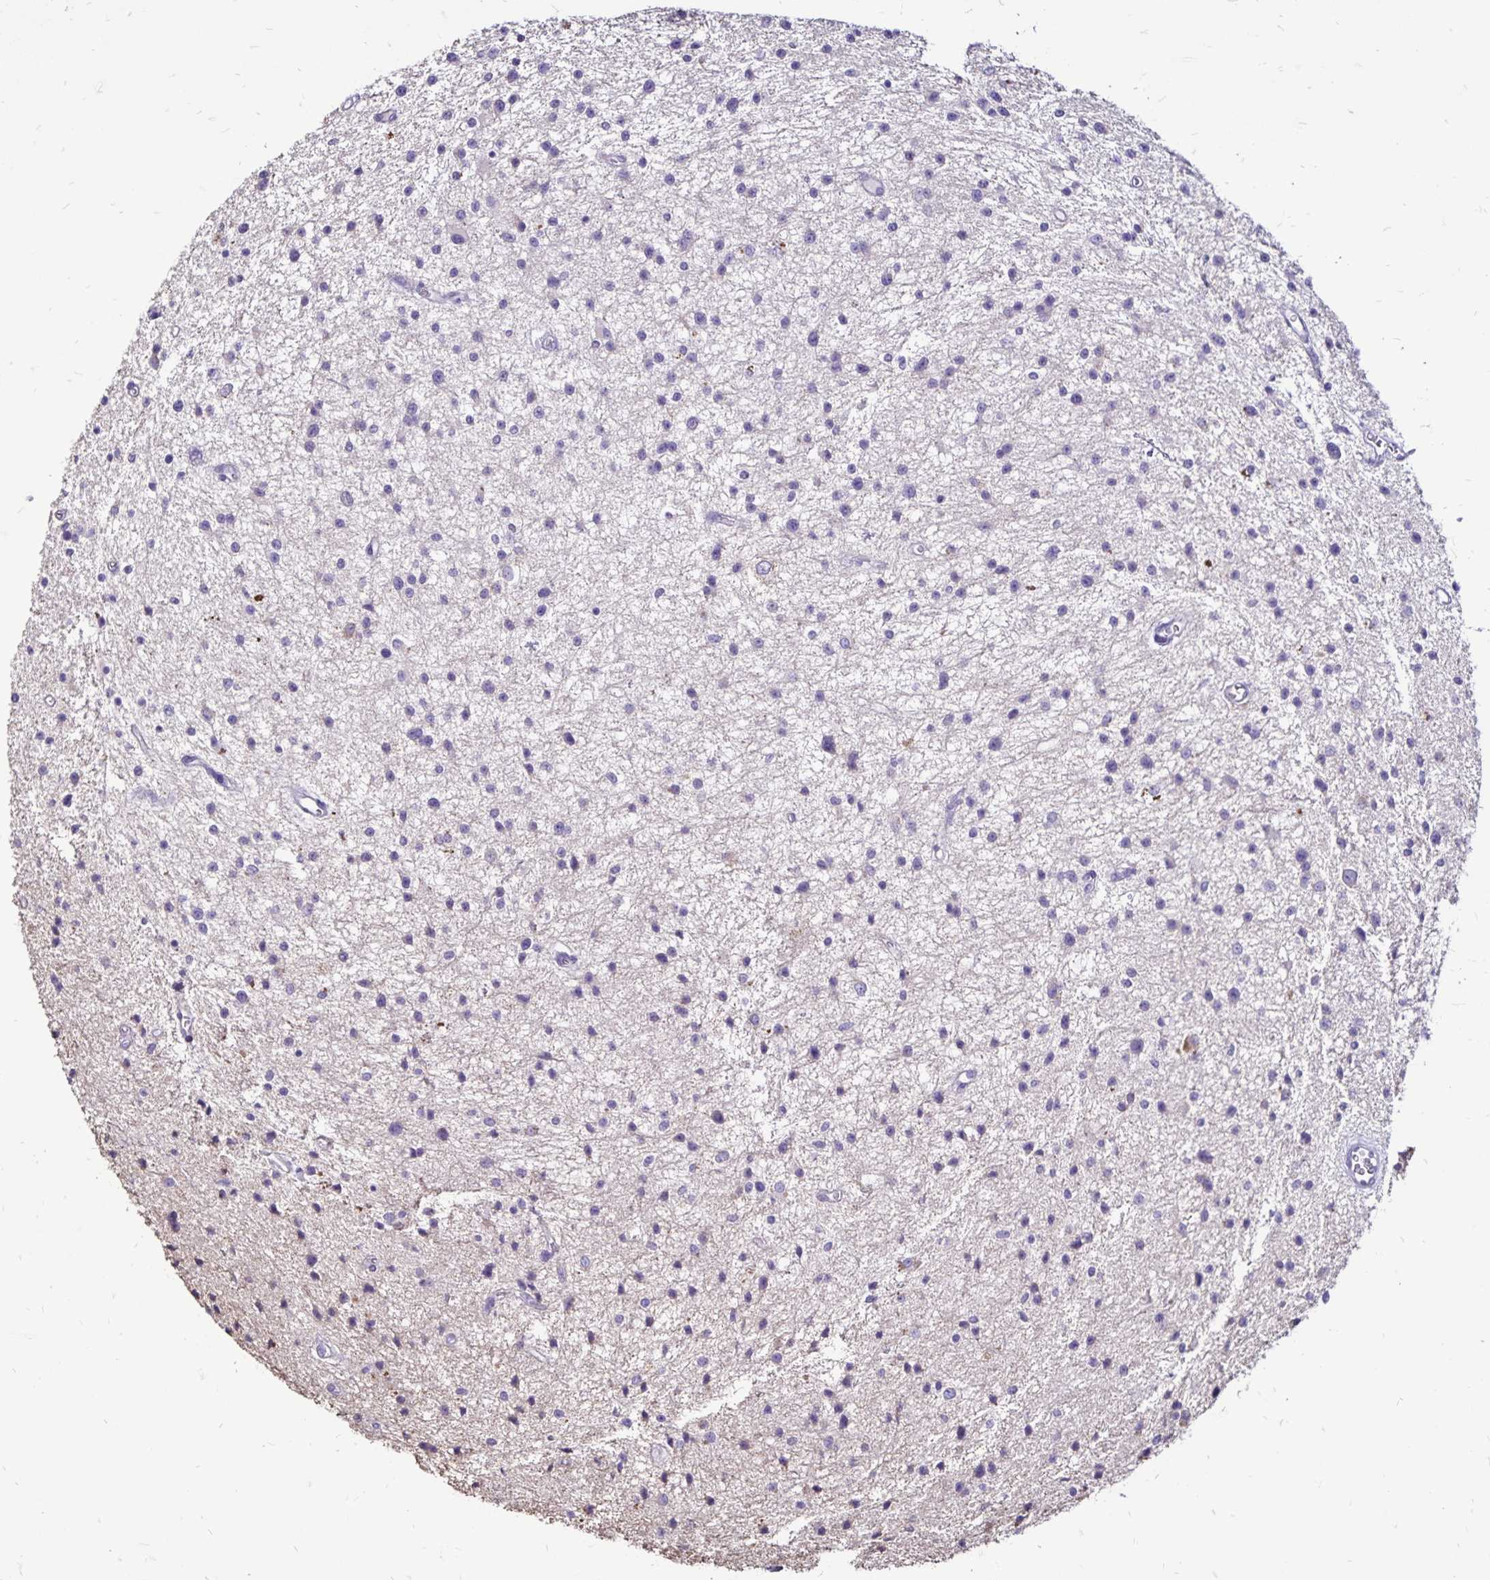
{"staining": {"intensity": "negative", "quantity": "none", "location": "none"}, "tissue": "glioma", "cell_type": "Tumor cells", "image_type": "cancer", "snomed": [{"axis": "morphology", "description": "Glioma, malignant, Low grade"}, {"axis": "topography", "description": "Brain"}], "caption": "IHC histopathology image of neoplastic tissue: human glioma stained with DAB demonstrates no significant protein positivity in tumor cells.", "gene": "EVPL", "patient": {"sex": "male", "age": 43}}